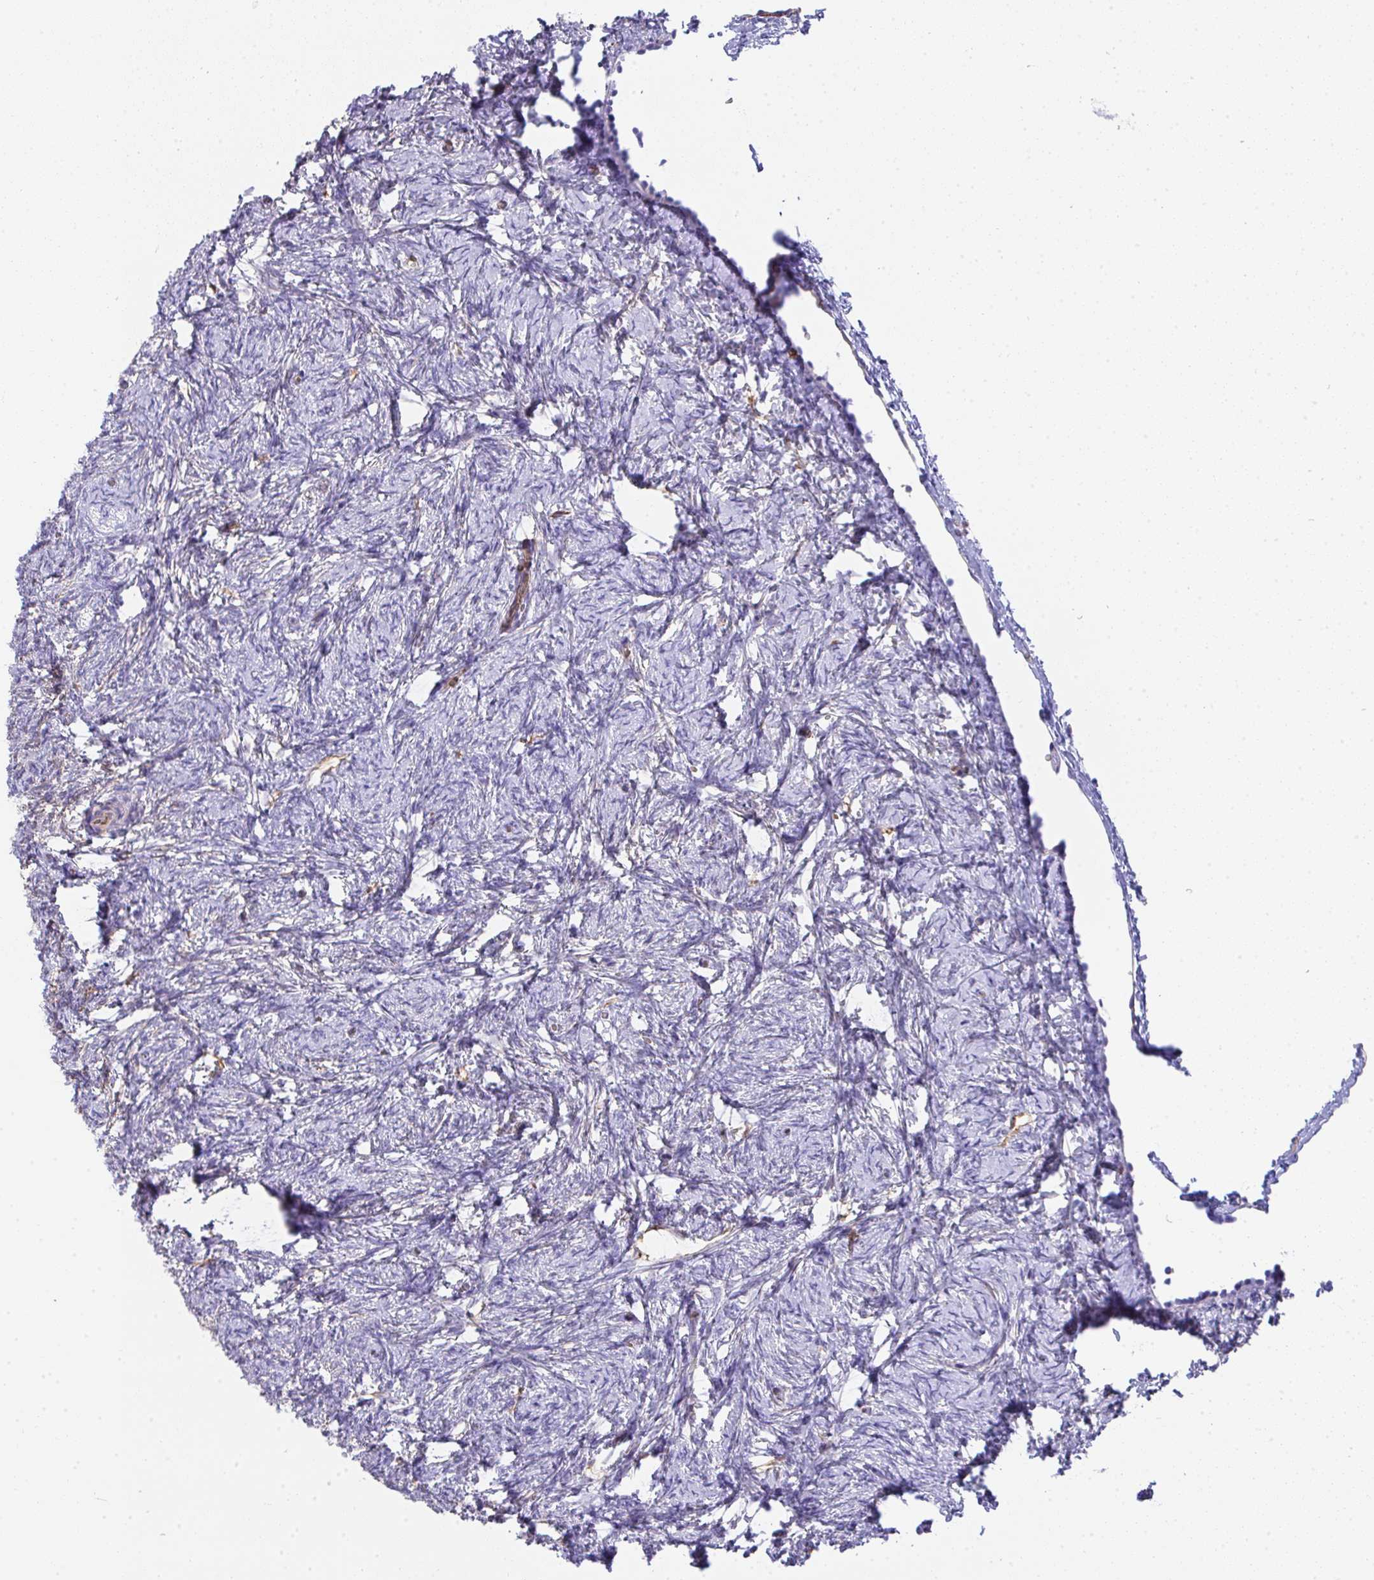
{"staining": {"intensity": "negative", "quantity": "none", "location": "none"}, "tissue": "ovary", "cell_type": "Follicle cells", "image_type": "normal", "snomed": [{"axis": "morphology", "description": "Normal tissue, NOS"}, {"axis": "topography", "description": "Ovary"}], "caption": "Ovary was stained to show a protein in brown. There is no significant positivity in follicle cells. (DAB (3,3'-diaminobenzidine) immunohistochemistry (IHC) visualized using brightfield microscopy, high magnification).", "gene": "TNFAIP8", "patient": {"sex": "female", "age": 41}}